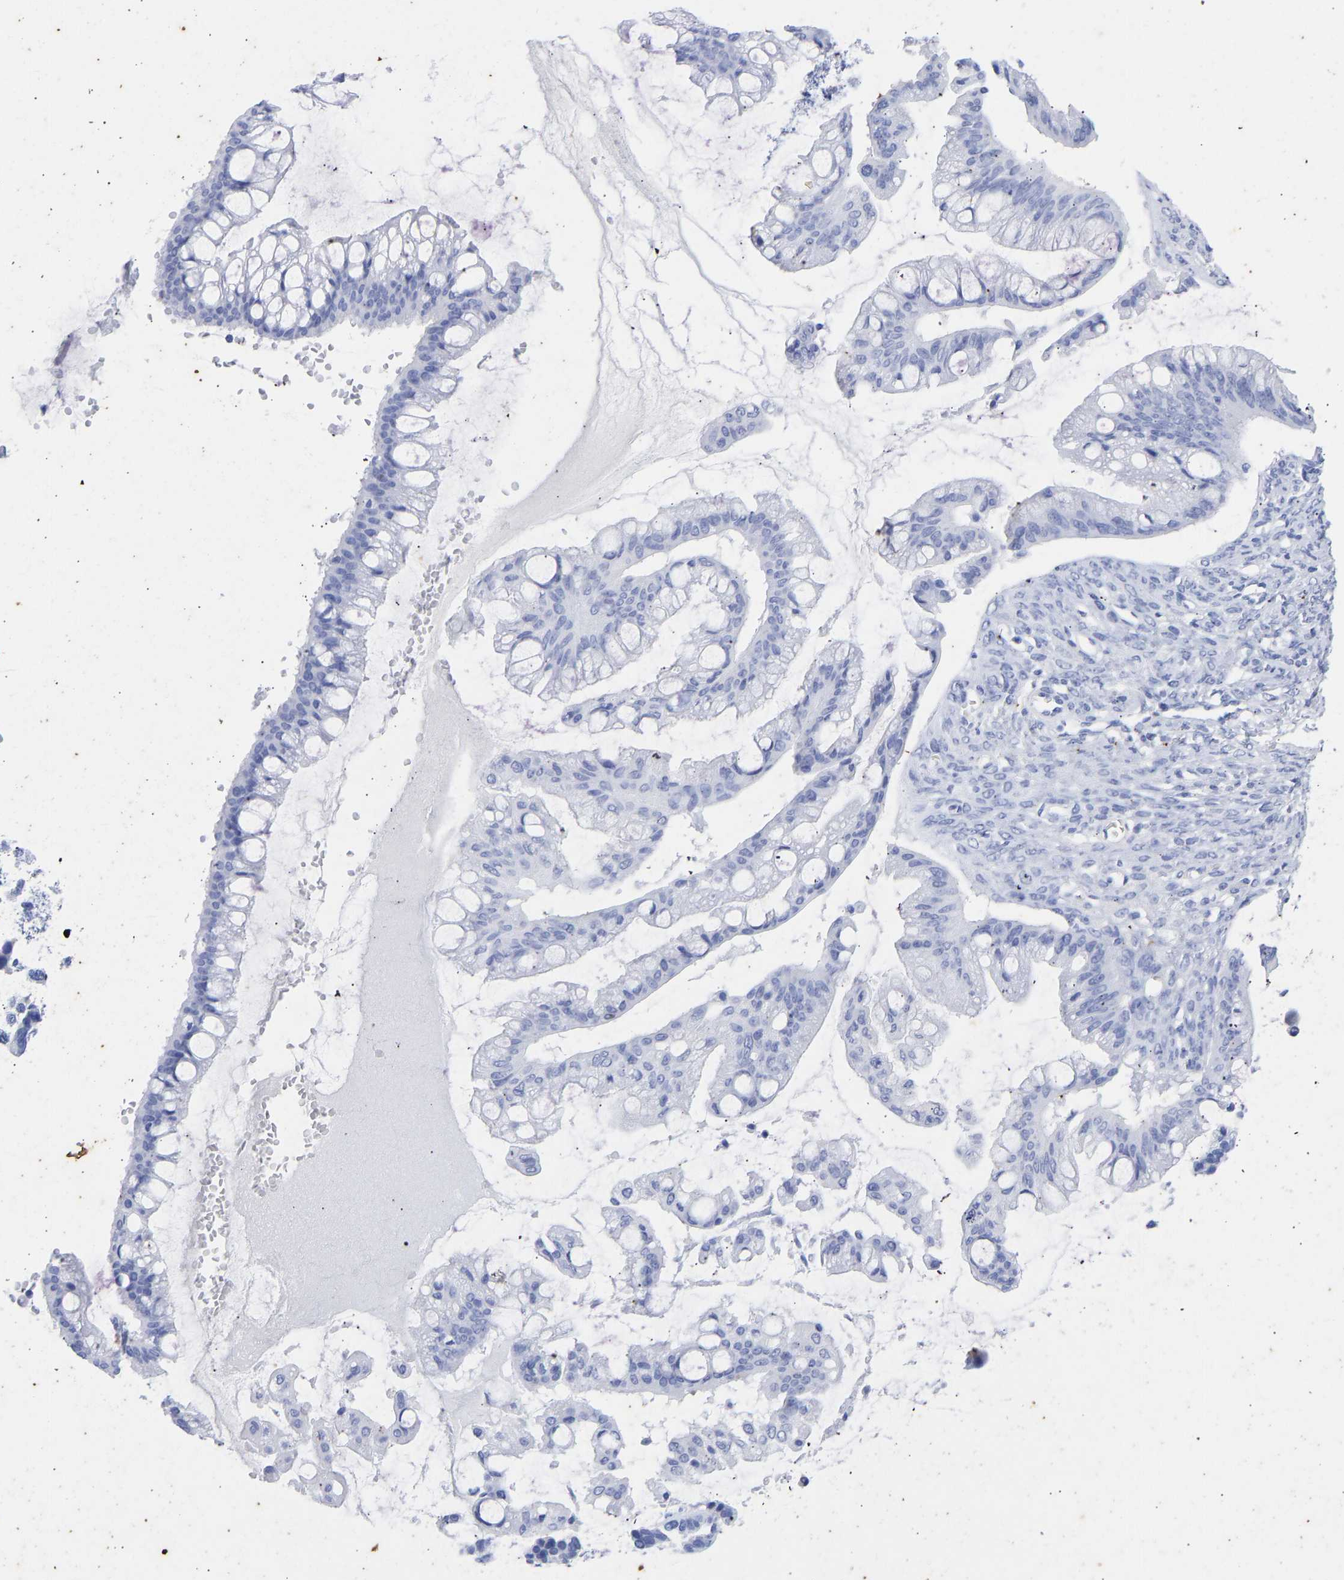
{"staining": {"intensity": "negative", "quantity": "none", "location": "none"}, "tissue": "ovarian cancer", "cell_type": "Tumor cells", "image_type": "cancer", "snomed": [{"axis": "morphology", "description": "Cystadenocarcinoma, mucinous, NOS"}, {"axis": "topography", "description": "Ovary"}], "caption": "Ovarian cancer (mucinous cystadenocarcinoma) was stained to show a protein in brown. There is no significant positivity in tumor cells. Brightfield microscopy of immunohistochemistry (IHC) stained with DAB (3,3'-diaminobenzidine) (brown) and hematoxylin (blue), captured at high magnification.", "gene": "KRT1", "patient": {"sex": "female", "age": 73}}